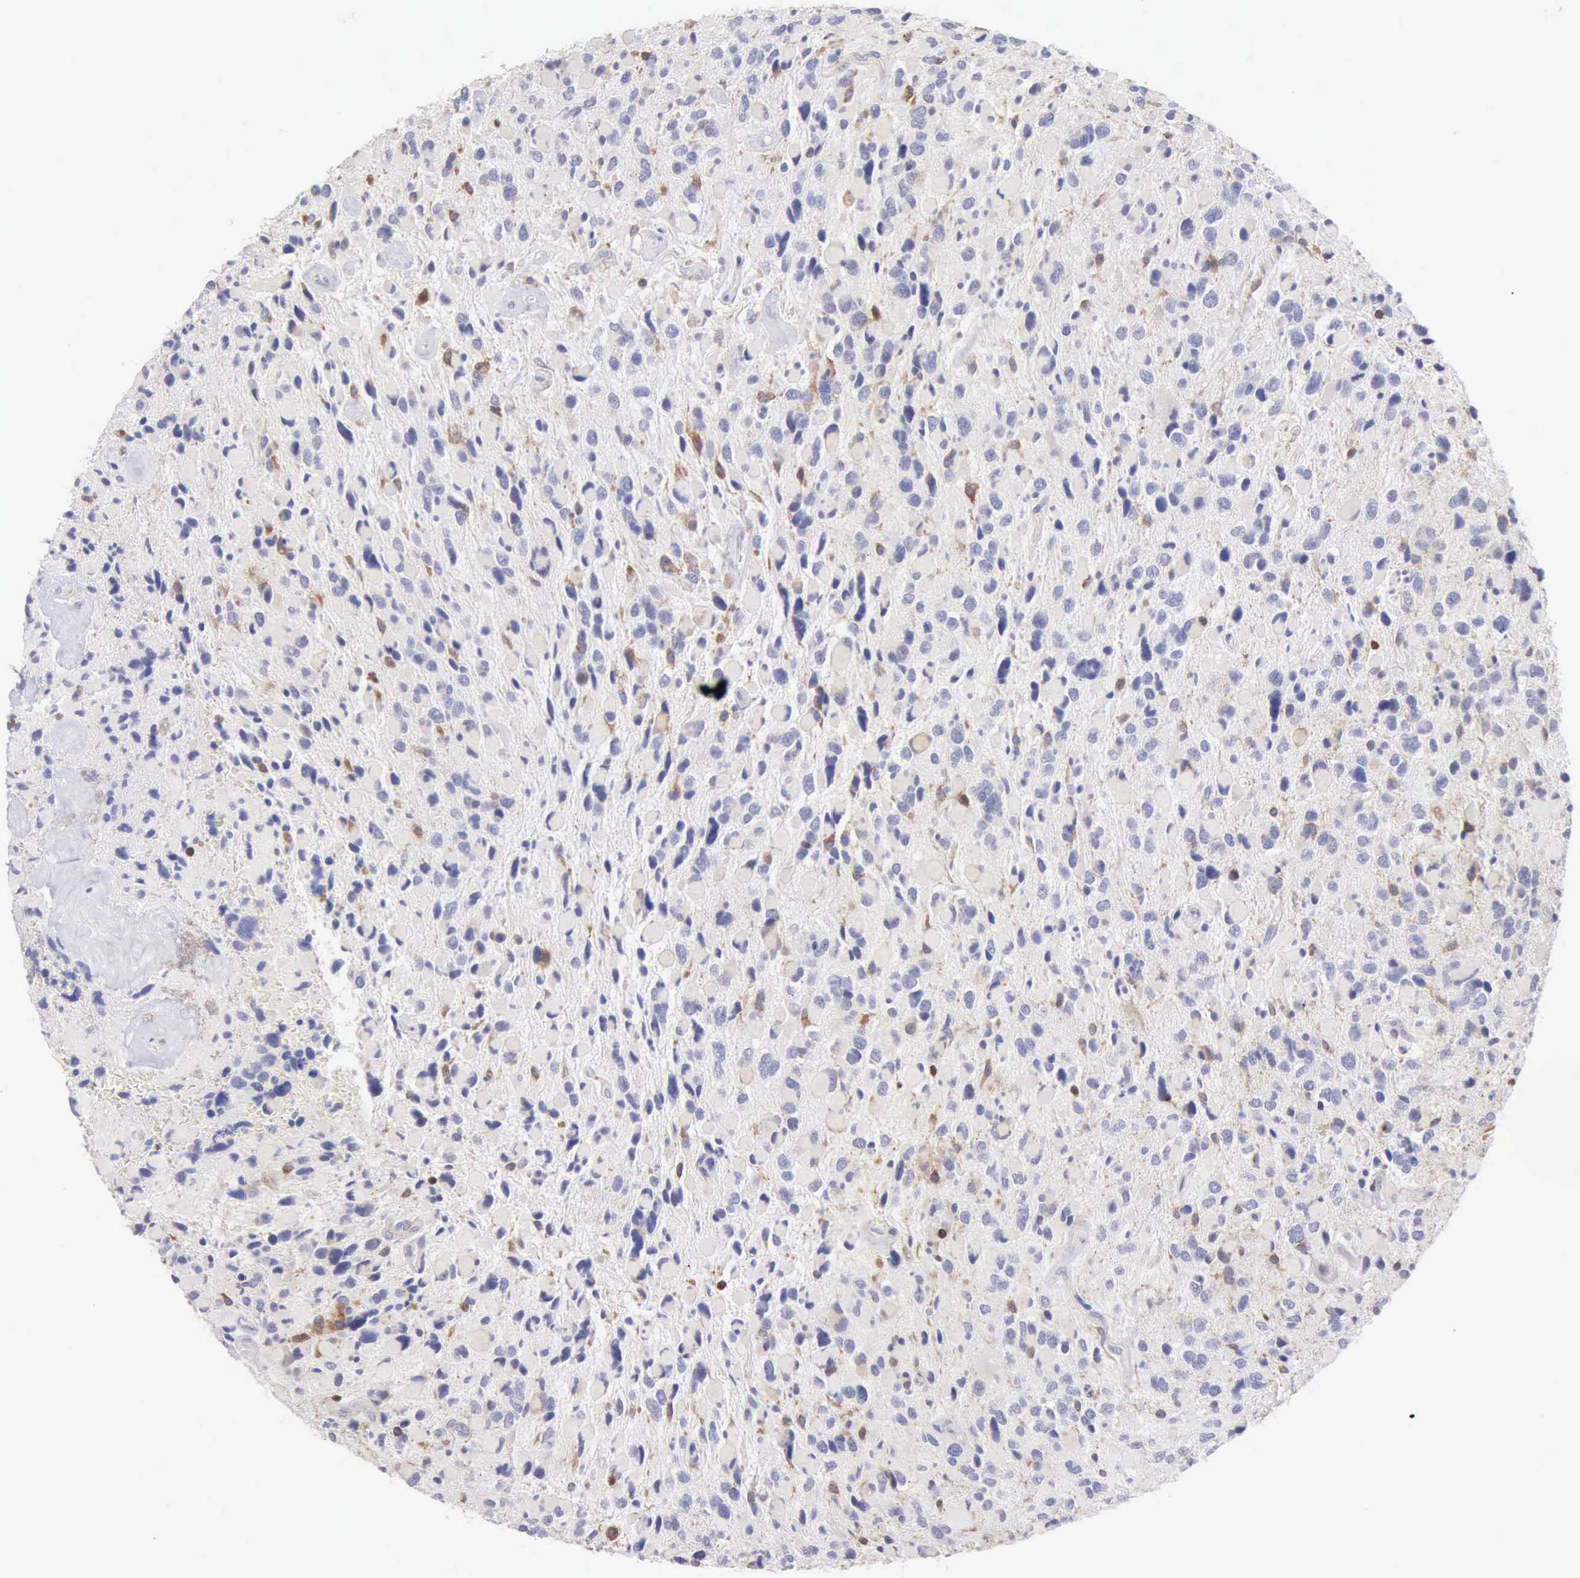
{"staining": {"intensity": "negative", "quantity": "none", "location": "none"}, "tissue": "glioma", "cell_type": "Tumor cells", "image_type": "cancer", "snomed": [{"axis": "morphology", "description": "Glioma, malignant, High grade"}, {"axis": "topography", "description": "Brain"}], "caption": "Immunohistochemistry (IHC) photomicrograph of neoplastic tissue: malignant glioma (high-grade) stained with DAB (3,3'-diaminobenzidine) reveals no significant protein positivity in tumor cells.", "gene": "SASH3", "patient": {"sex": "female", "age": 37}}